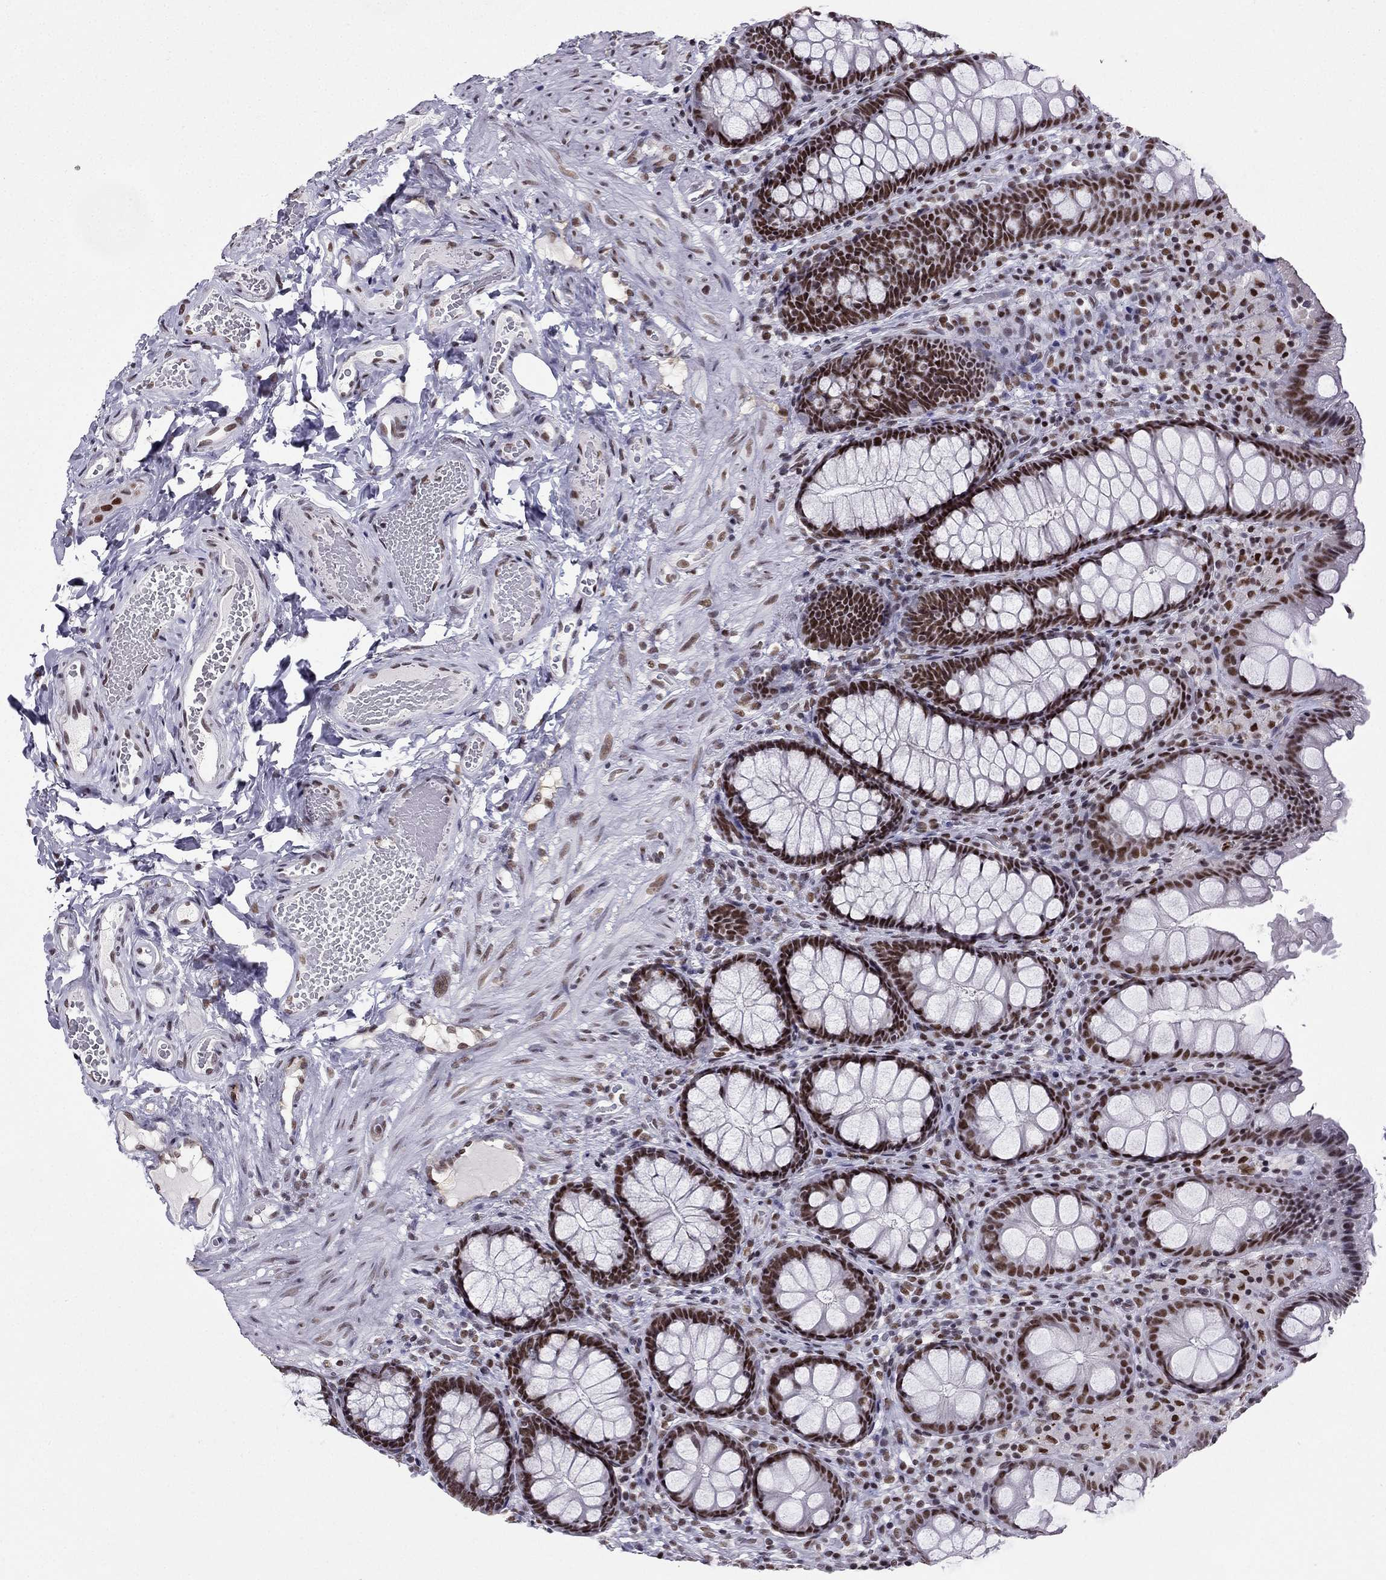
{"staining": {"intensity": "moderate", "quantity": "25%-75%", "location": "nuclear"}, "tissue": "colon", "cell_type": "Endothelial cells", "image_type": "normal", "snomed": [{"axis": "morphology", "description": "Normal tissue, NOS"}, {"axis": "topography", "description": "Colon"}], "caption": "The image displays staining of normal colon, revealing moderate nuclear protein staining (brown color) within endothelial cells.", "gene": "ZNF420", "patient": {"sex": "female", "age": 86}}